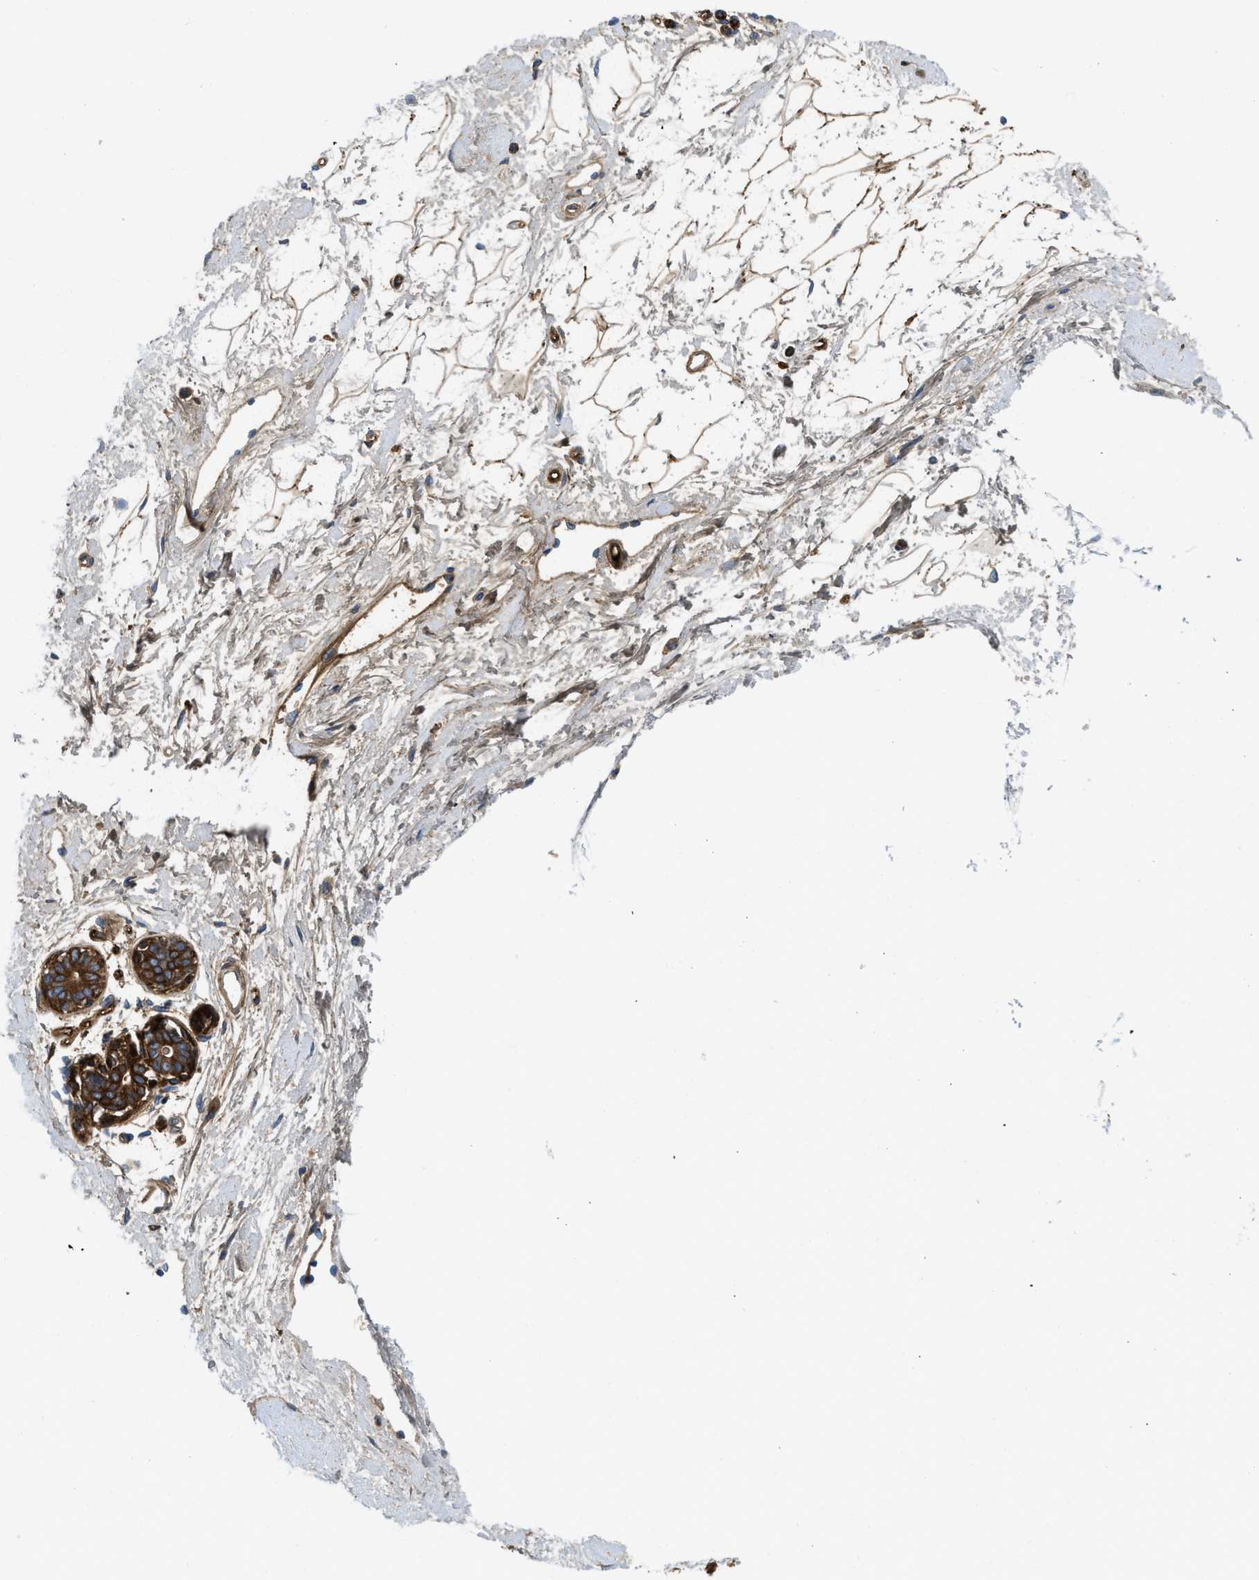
{"staining": {"intensity": "moderate", "quantity": "25%-75%", "location": "cytoplasmic/membranous"}, "tissue": "breast", "cell_type": "Adipocytes", "image_type": "normal", "snomed": [{"axis": "morphology", "description": "Normal tissue, NOS"}, {"axis": "topography", "description": "Breast"}], "caption": "A photomicrograph of human breast stained for a protein demonstrates moderate cytoplasmic/membranous brown staining in adipocytes.", "gene": "LEF1", "patient": {"sex": "female", "age": 45}}